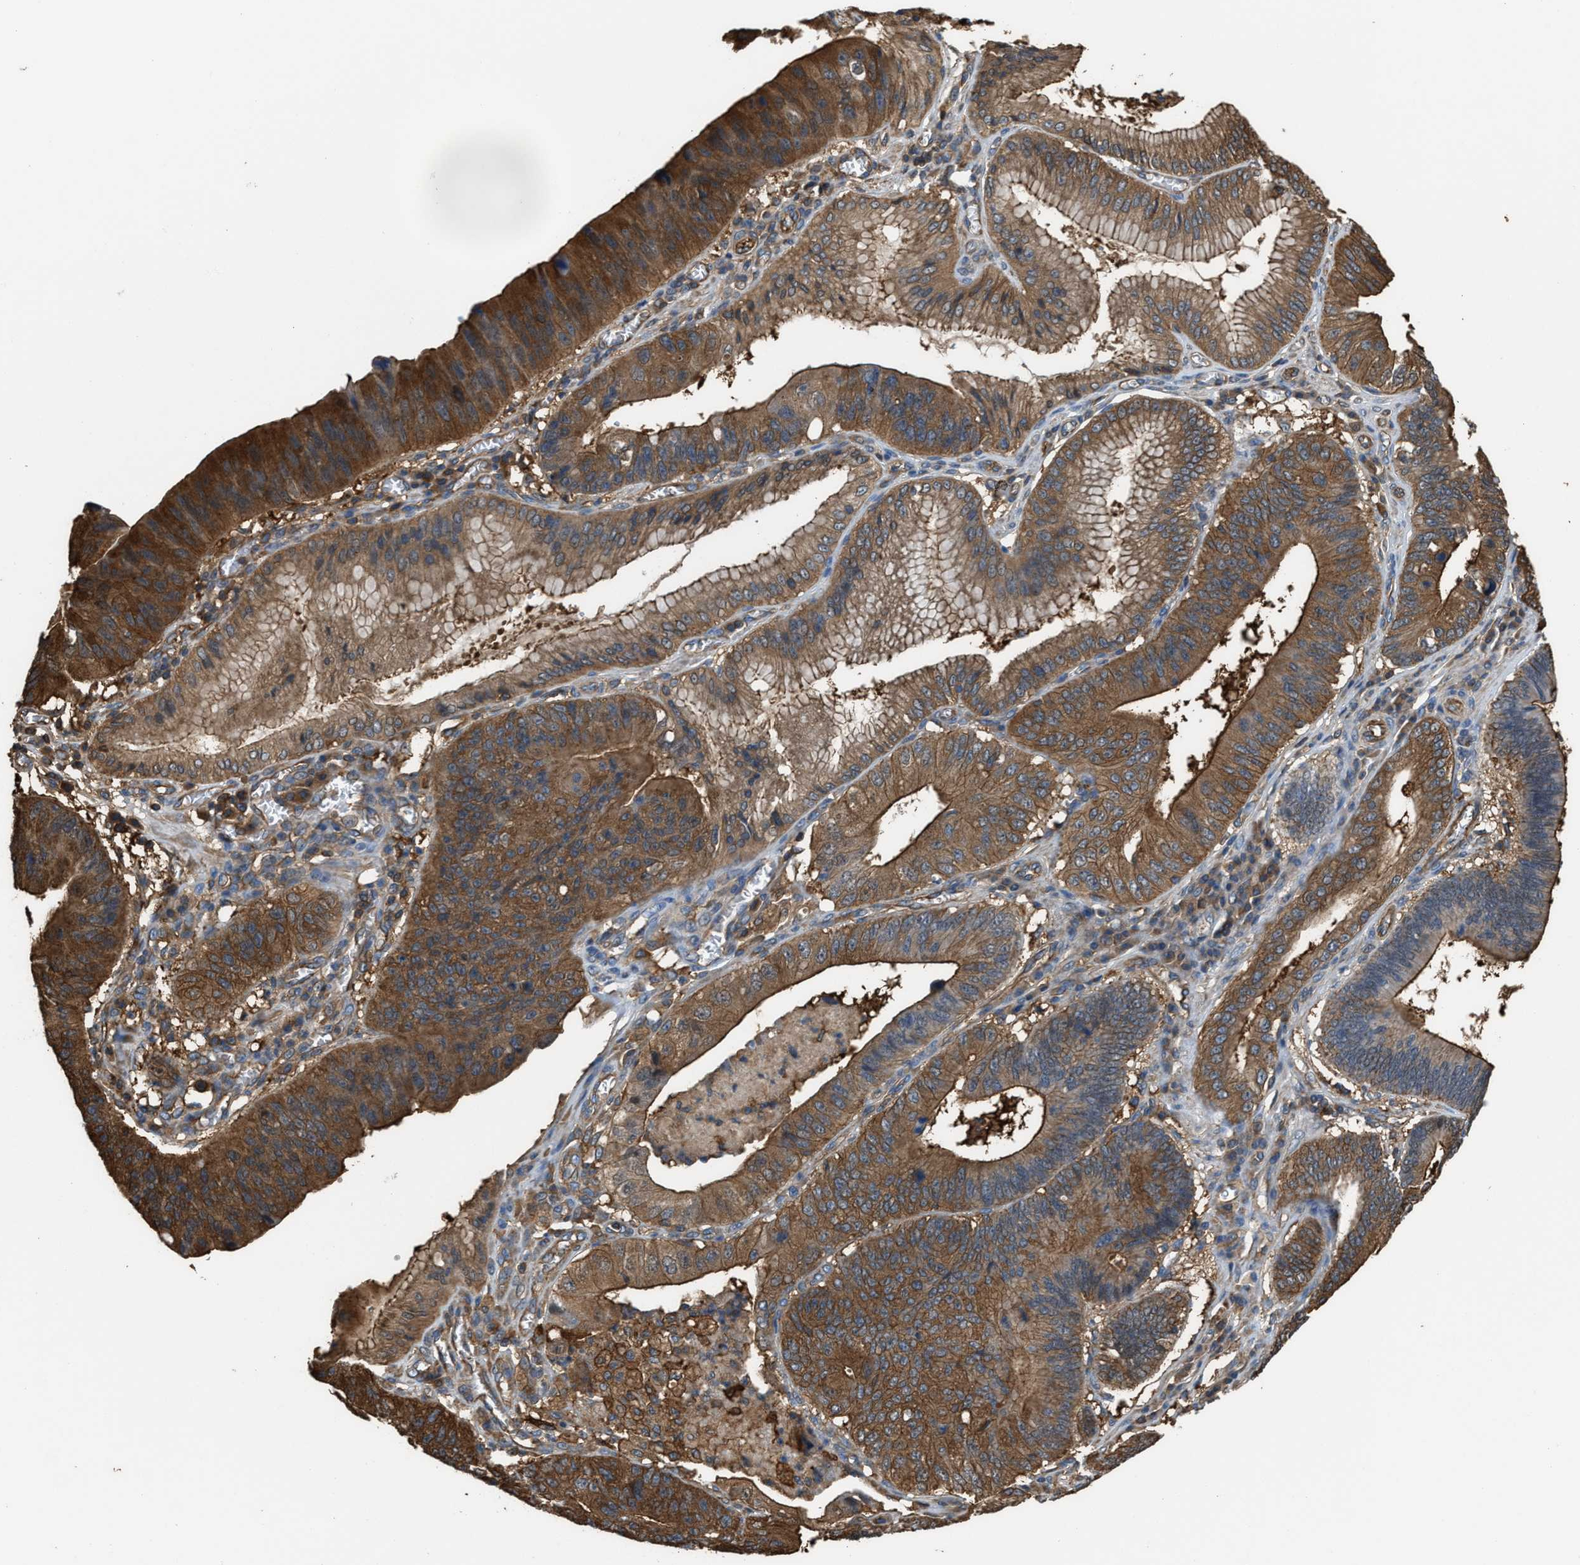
{"staining": {"intensity": "strong", "quantity": ">75%", "location": "cytoplasmic/membranous"}, "tissue": "stomach cancer", "cell_type": "Tumor cells", "image_type": "cancer", "snomed": [{"axis": "morphology", "description": "Adenocarcinoma, NOS"}, {"axis": "topography", "description": "Stomach"}], "caption": "The immunohistochemical stain labels strong cytoplasmic/membranous positivity in tumor cells of adenocarcinoma (stomach) tissue. The staining was performed using DAB, with brown indicating positive protein expression. Nuclei are stained blue with hematoxylin.", "gene": "ATIC", "patient": {"sex": "male", "age": 59}}